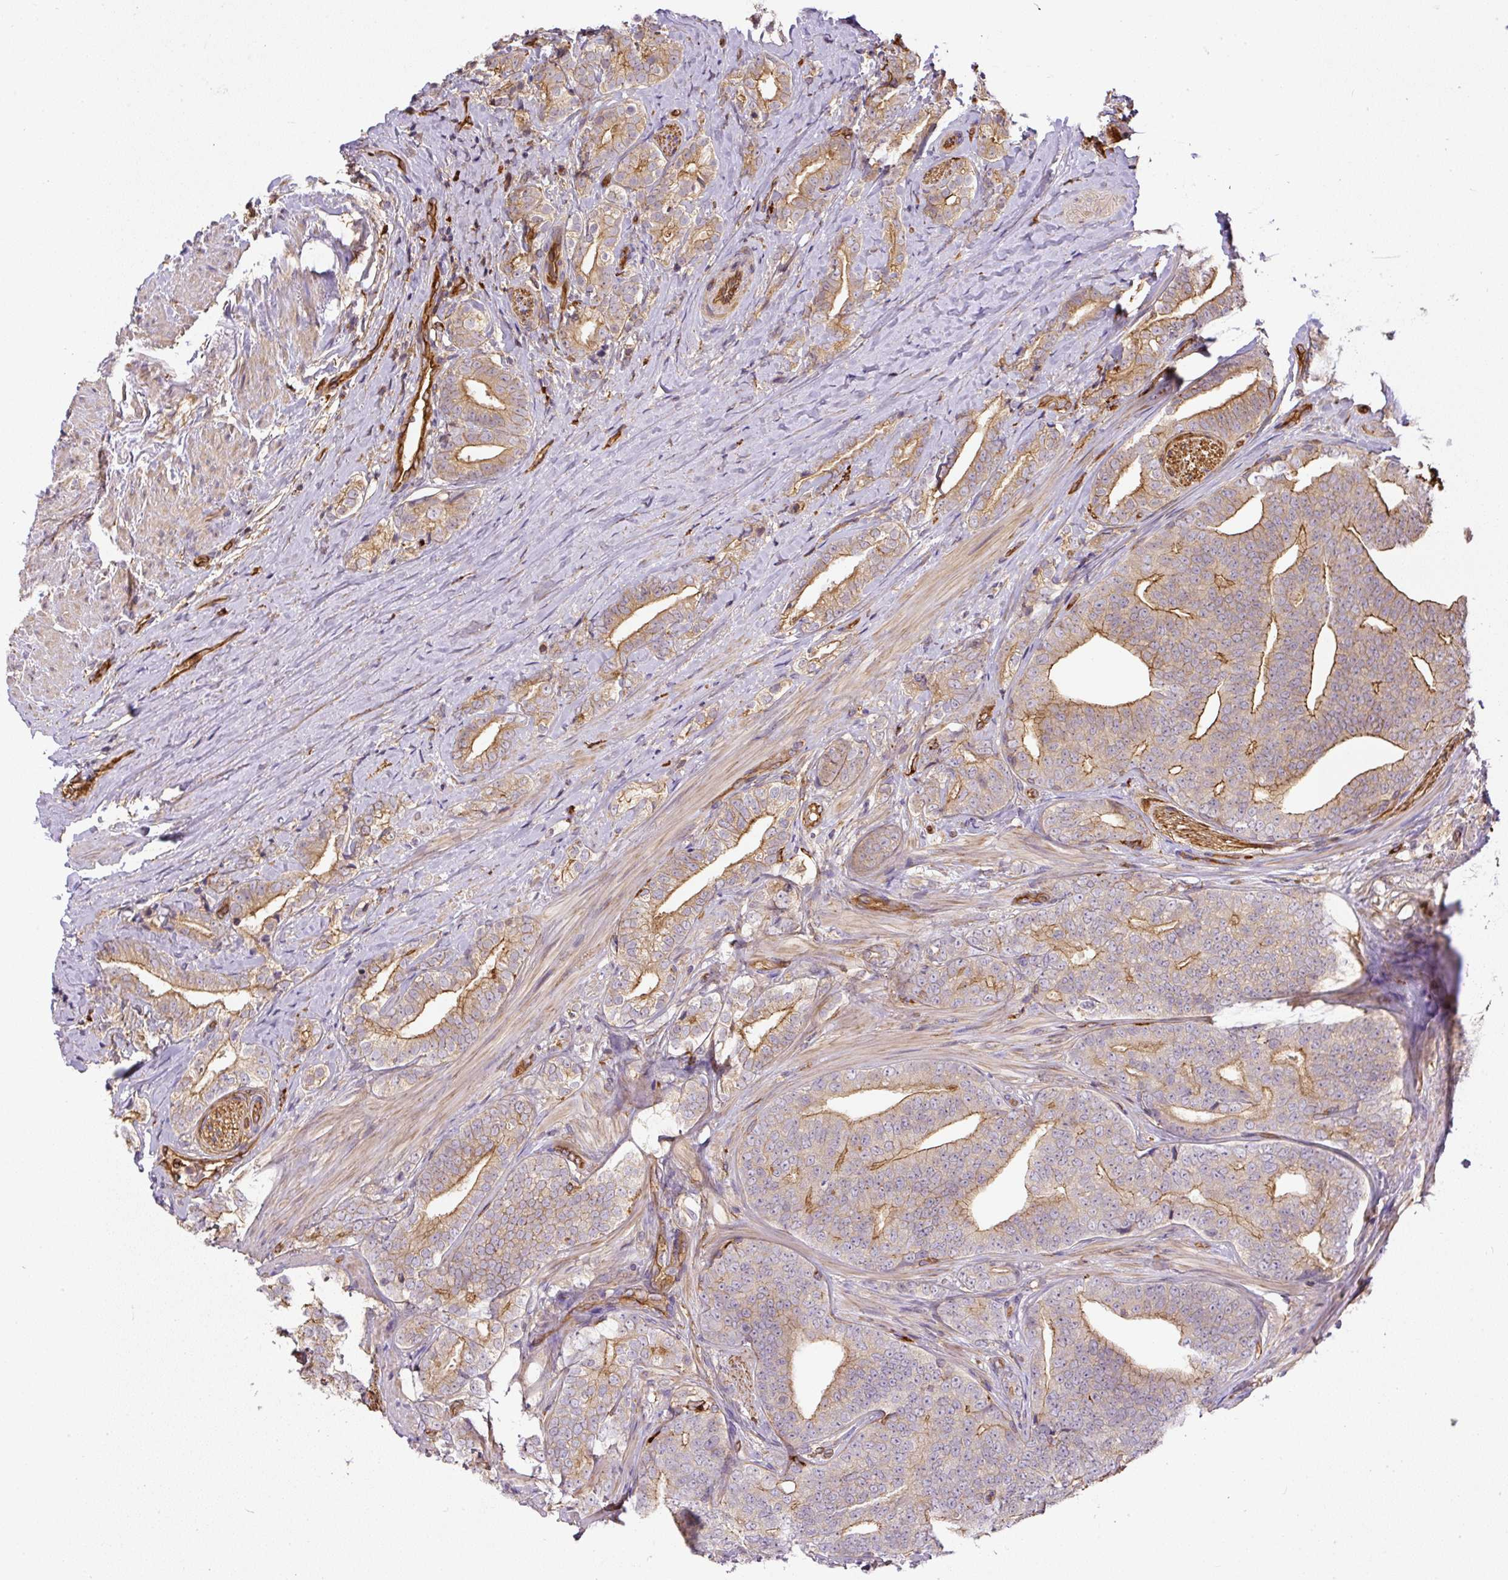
{"staining": {"intensity": "moderate", "quantity": "25%-75%", "location": "cytoplasmic/membranous"}, "tissue": "prostate cancer", "cell_type": "Tumor cells", "image_type": "cancer", "snomed": [{"axis": "morphology", "description": "Adenocarcinoma, High grade"}, {"axis": "topography", "description": "Prostate"}], "caption": "Protein expression analysis of human prostate cancer reveals moderate cytoplasmic/membranous staining in about 25%-75% of tumor cells.", "gene": "B3GALT5", "patient": {"sex": "male", "age": 72}}